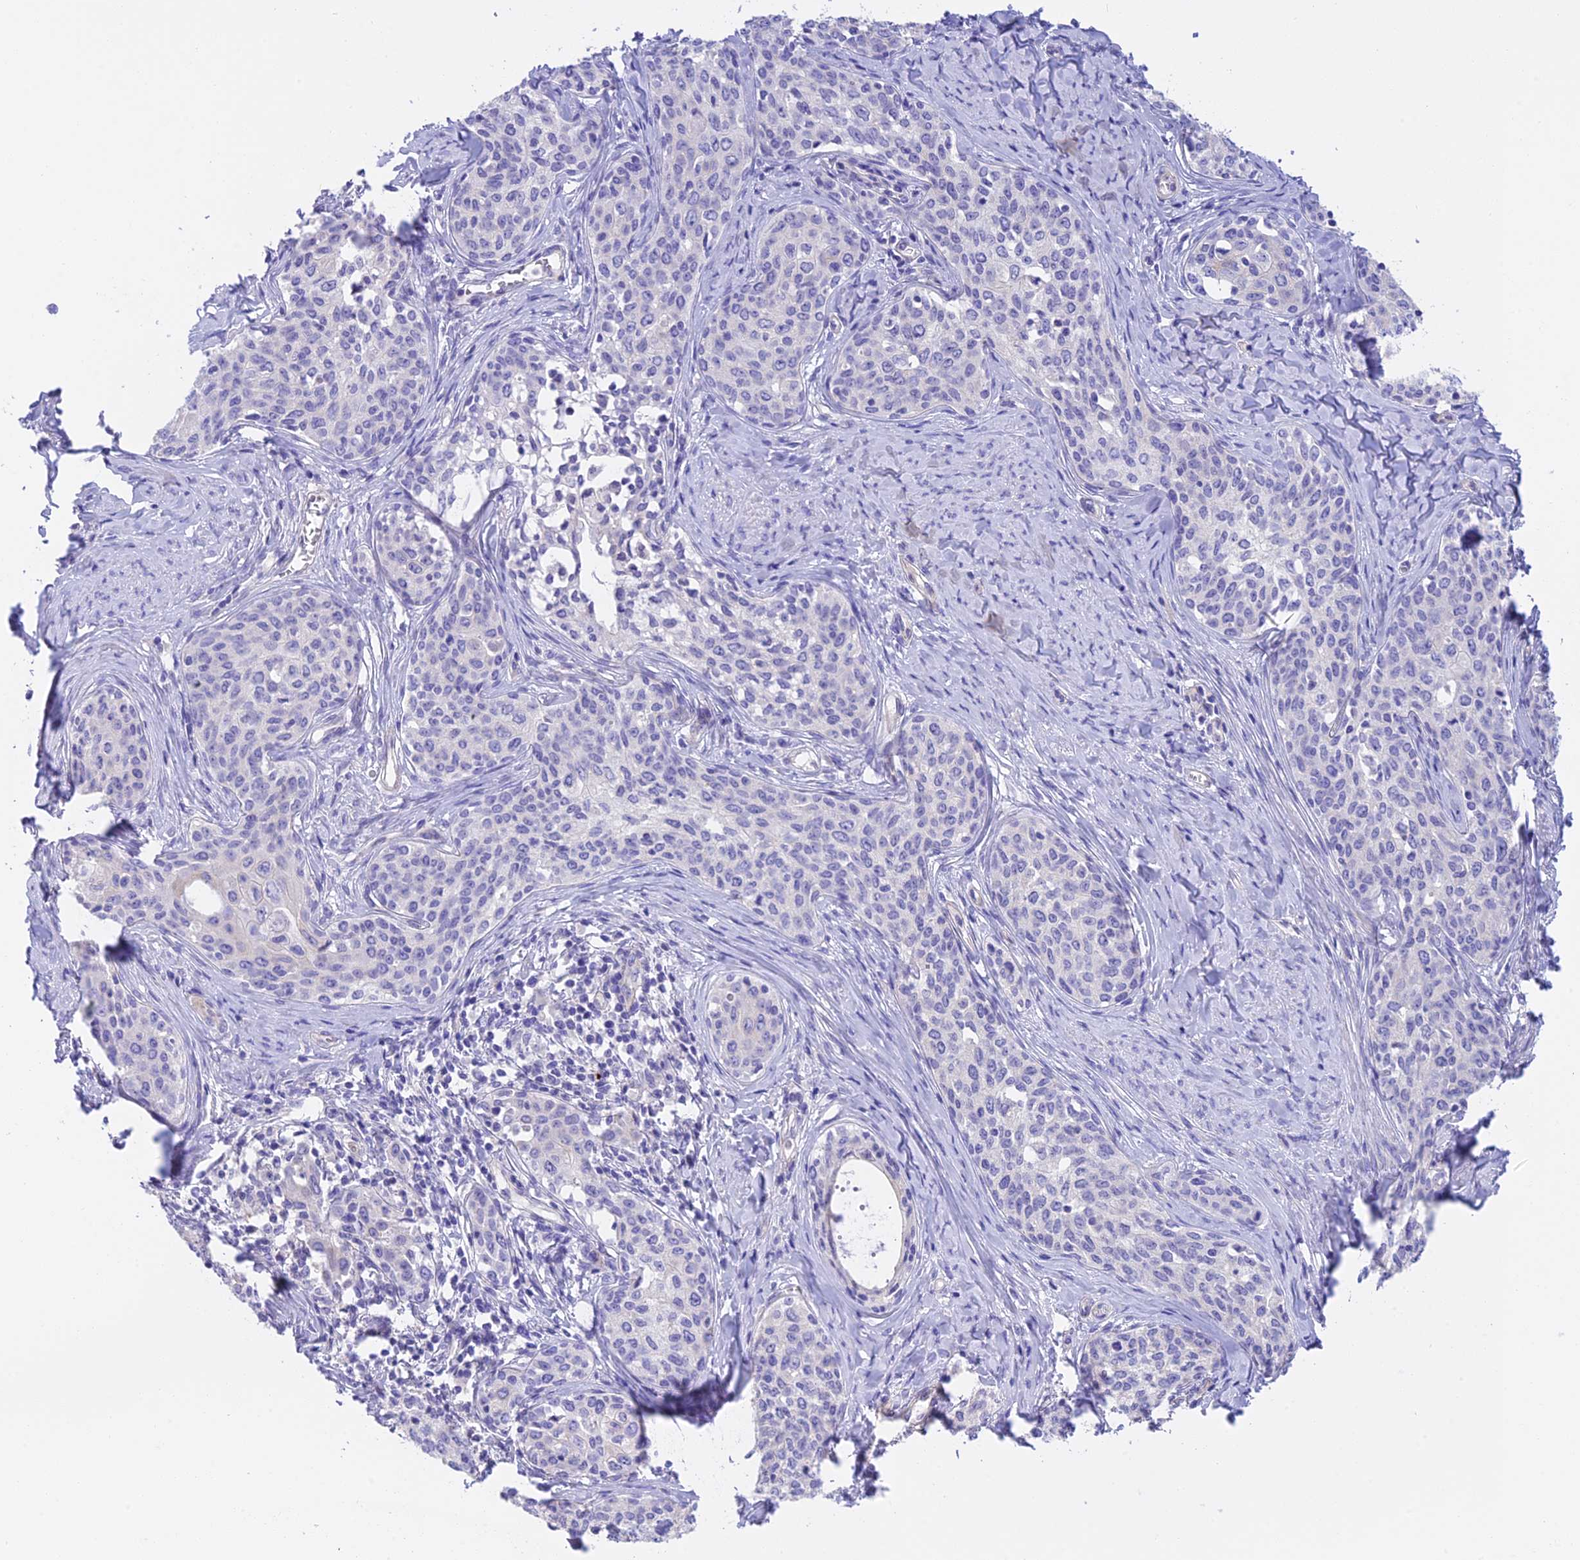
{"staining": {"intensity": "negative", "quantity": "none", "location": "none"}, "tissue": "cervical cancer", "cell_type": "Tumor cells", "image_type": "cancer", "snomed": [{"axis": "morphology", "description": "Squamous cell carcinoma, NOS"}, {"axis": "morphology", "description": "Adenocarcinoma, NOS"}, {"axis": "topography", "description": "Cervix"}], "caption": "This is an immunohistochemistry (IHC) image of human cervical cancer. There is no staining in tumor cells.", "gene": "C17orf67", "patient": {"sex": "female", "age": 52}}